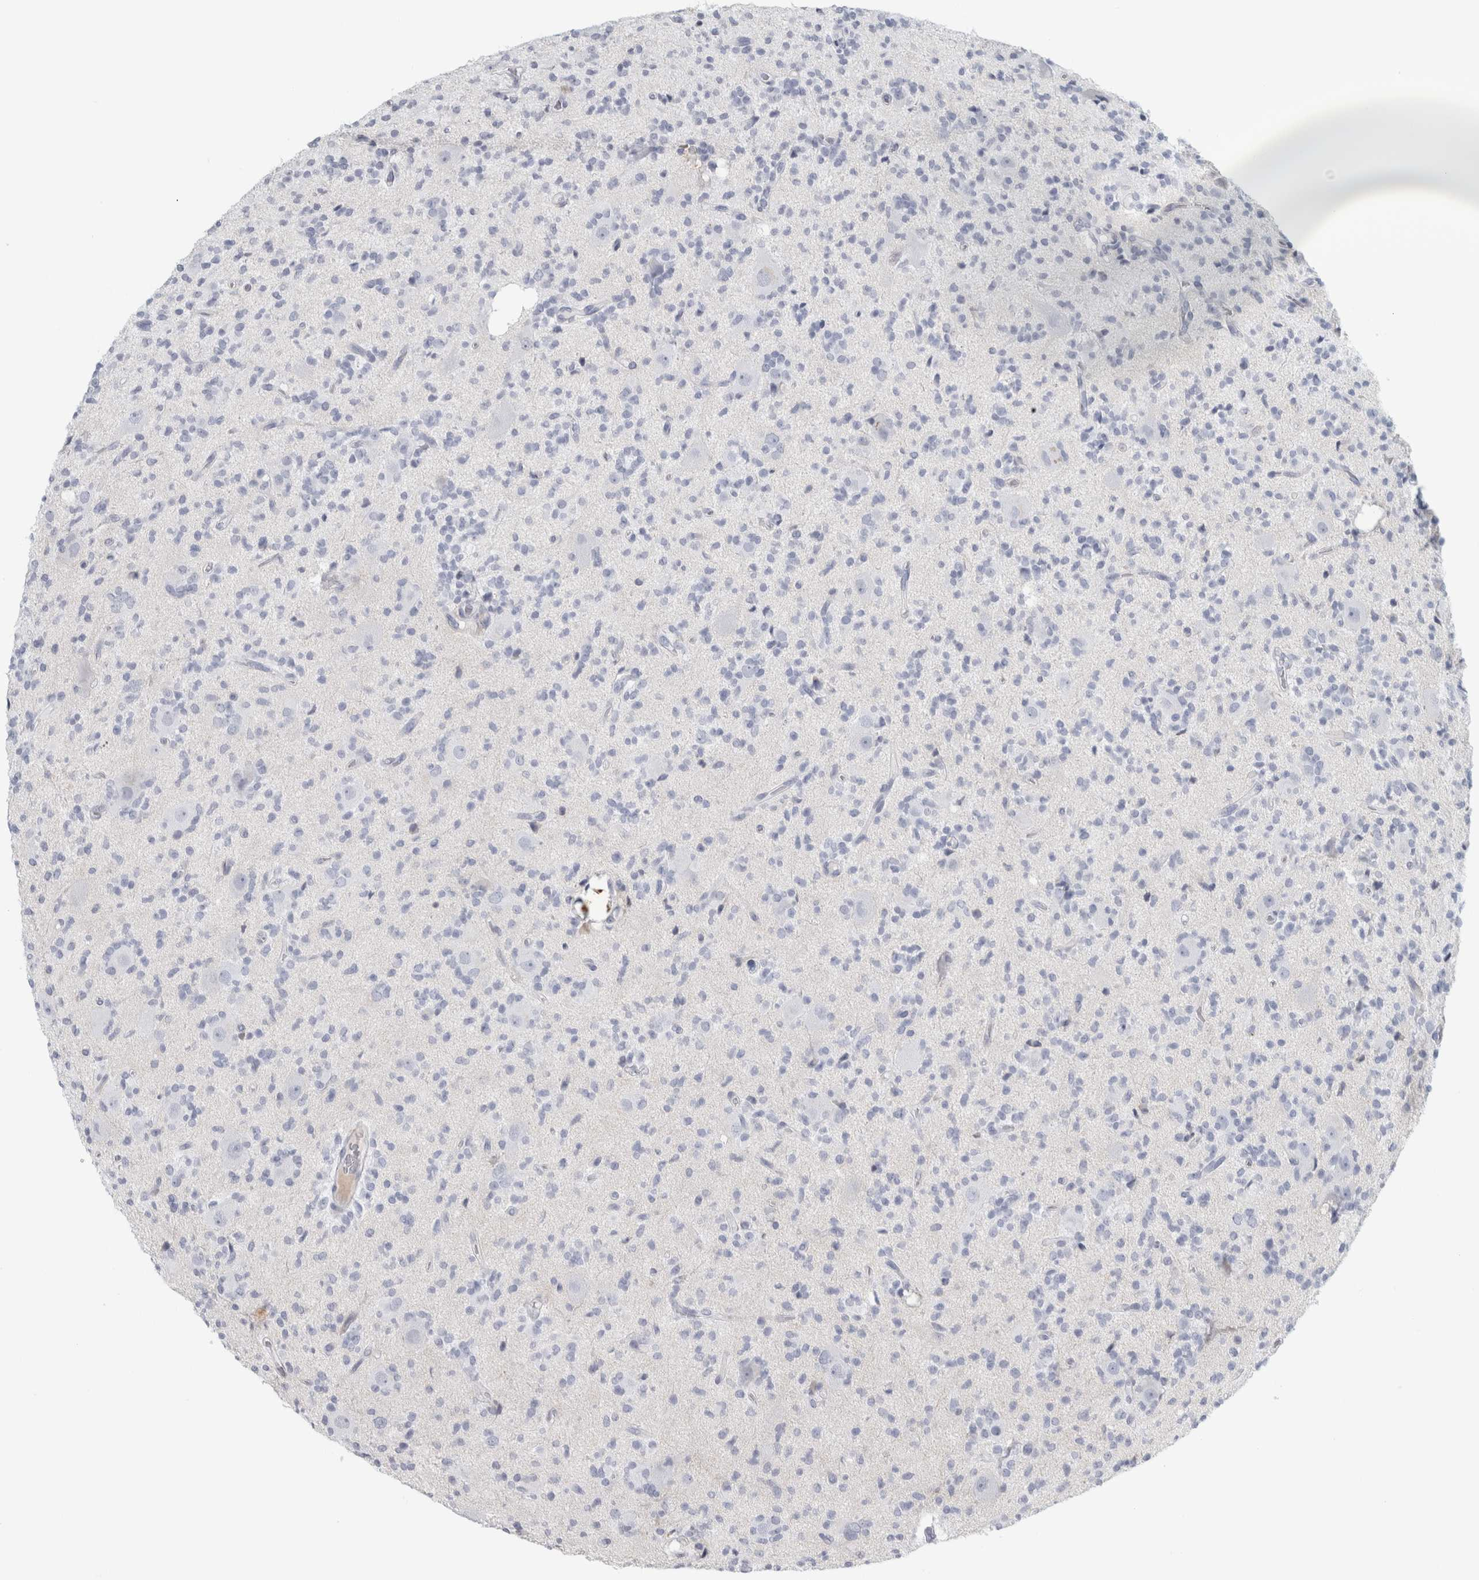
{"staining": {"intensity": "negative", "quantity": "none", "location": "none"}, "tissue": "glioma", "cell_type": "Tumor cells", "image_type": "cancer", "snomed": [{"axis": "morphology", "description": "Glioma, malignant, High grade"}, {"axis": "topography", "description": "Brain"}], "caption": "The photomicrograph exhibits no significant expression in tumor cells of glioma. (DAB IHC with hematoxylin counter stain).", "gene": "B3GNT3", "patient": {"sex": "male", "age": 34}}